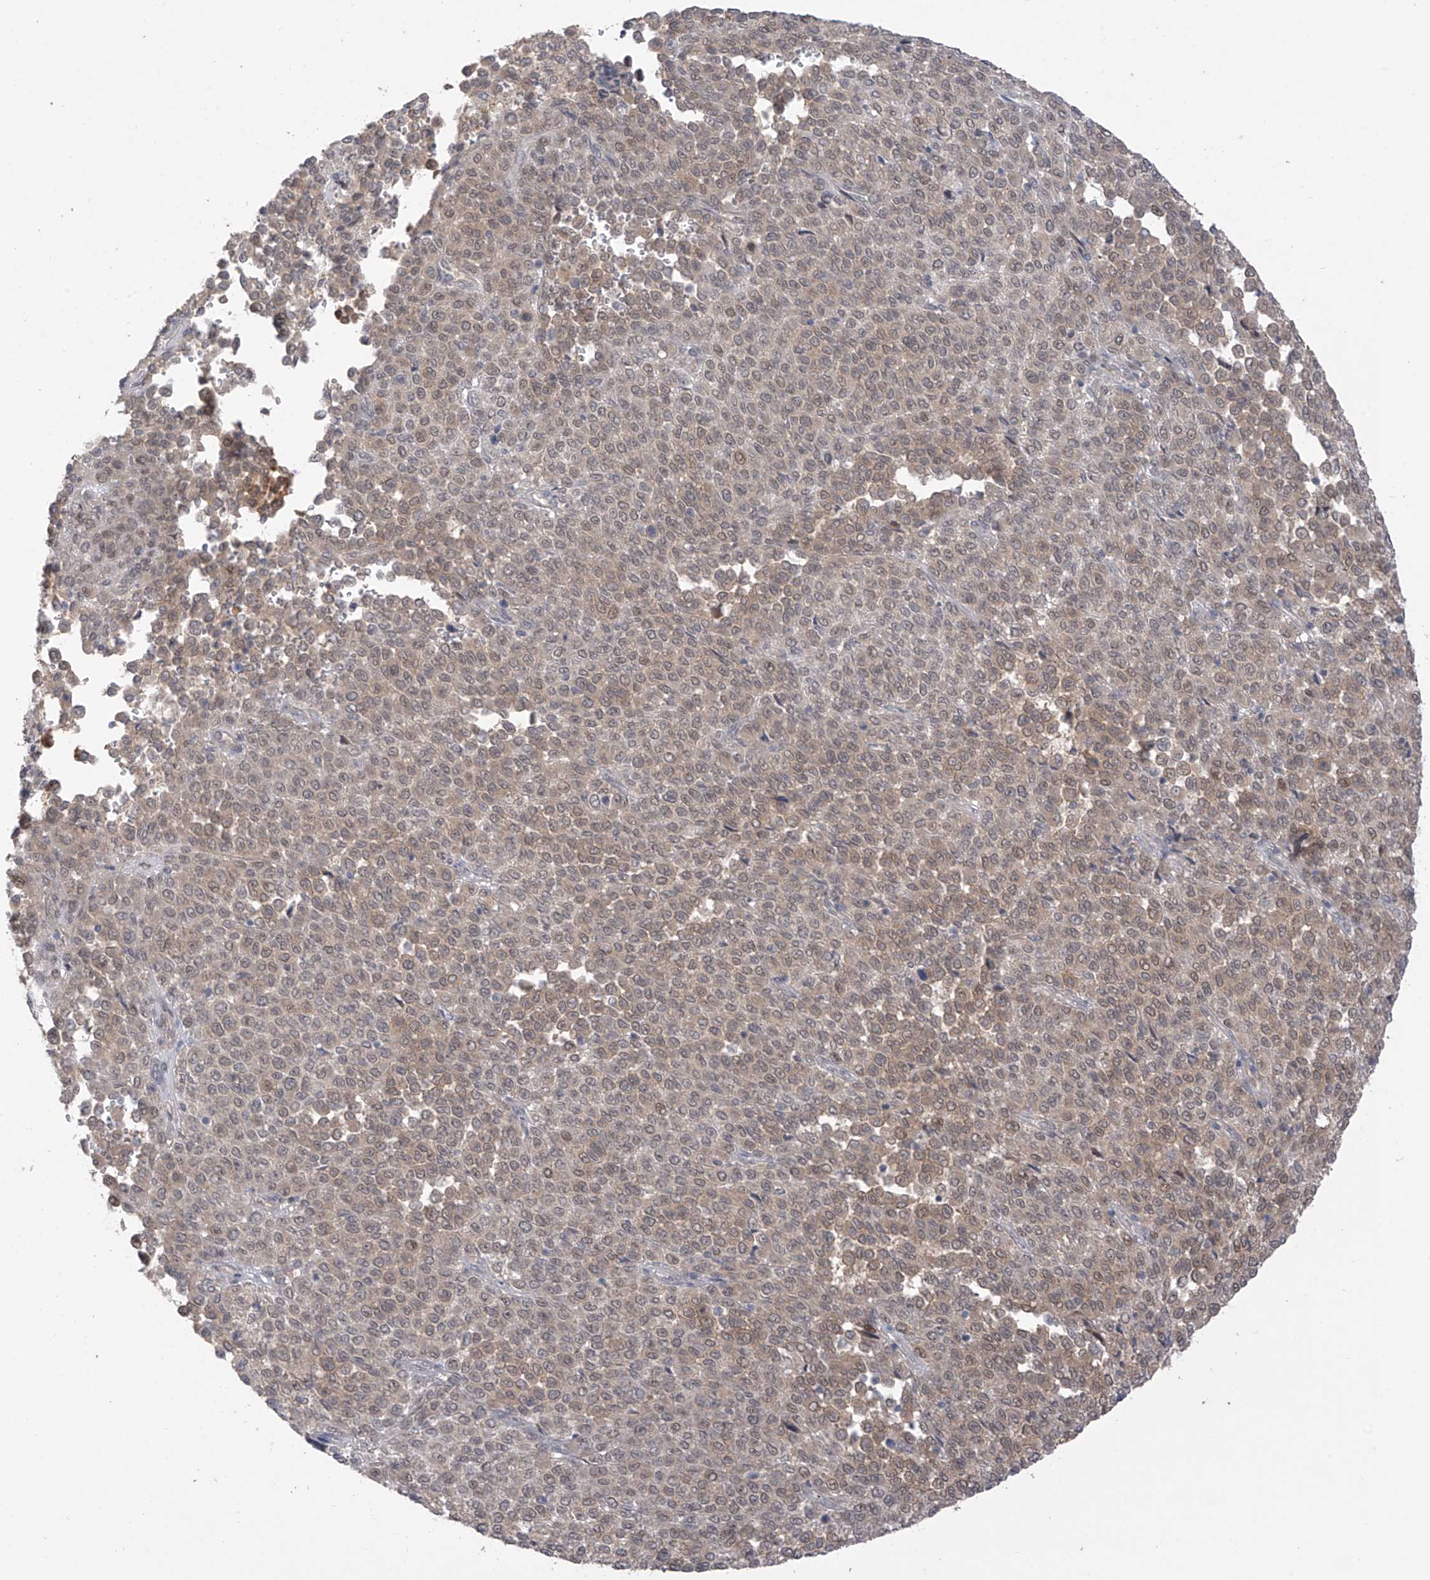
{"staining": {"intensity": "weak", "quantity": ">75%", "location": "nuclear"}, "tissue": "melanoma", "cell_type": "Tumor cells", "image_type": "cancer", "snomed": [{"axis": "morphology", "description": "Malignant melanoma, Metastatic site"}, {"axis": "topography", "description": "Pancreas"}], "caption": "Brown immunohistochemical staining in malignant melanoma (metastatic site) demonstrates weak nuclear positivity in about >75% of tumor cells. Ihc stains the protein in brown and the nuclei are stained blue.", "gene": "OGT", "patient": {"sex": "female", "age": 30}}